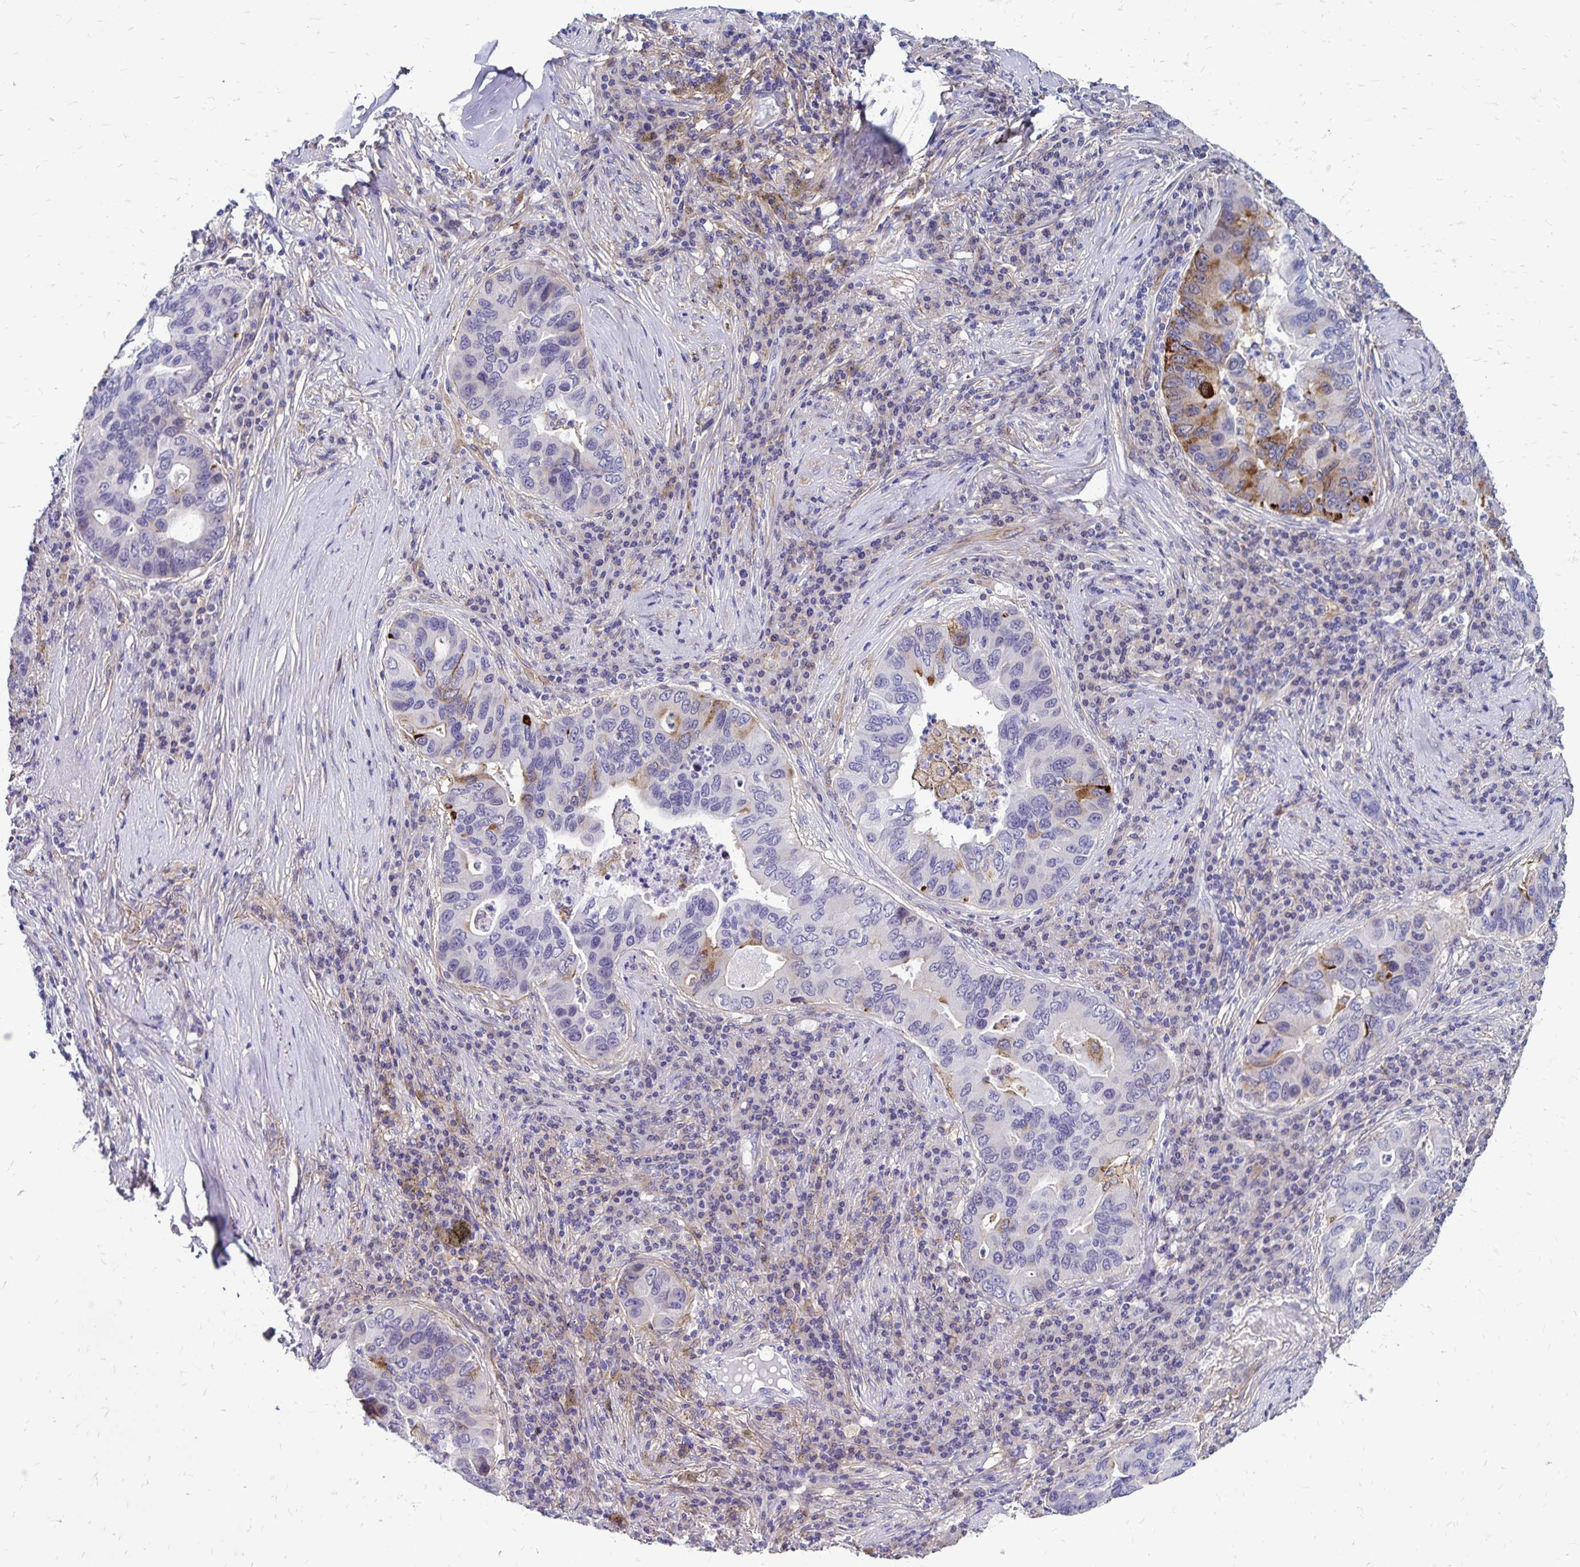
{"staining": {"intensity": "moderate", "quantity": "<25%", "location": "cytoplasmic/membranous"}, "tissue": "lung cancer", "cell_type": "Tumor cells", "image_type": "cancer", "snomed": [{"axis": "morphology", "description": "Adenocarcinoma, NOS"}, {"axis": "morphology", "description": "Adenocarcinoma, metastatic, NOS"}, {"axis": "topography", "description": "Lymph node"}, {"axis": "topography", "description": "Lung"}], "caption": "Lung adenocarcinoma tissue reveals moderate cytoplasmic/membranous staining in approximately <25% of tumor cells", "gene": "TNS3", "patient": {"sex": "female", "age": 54}}